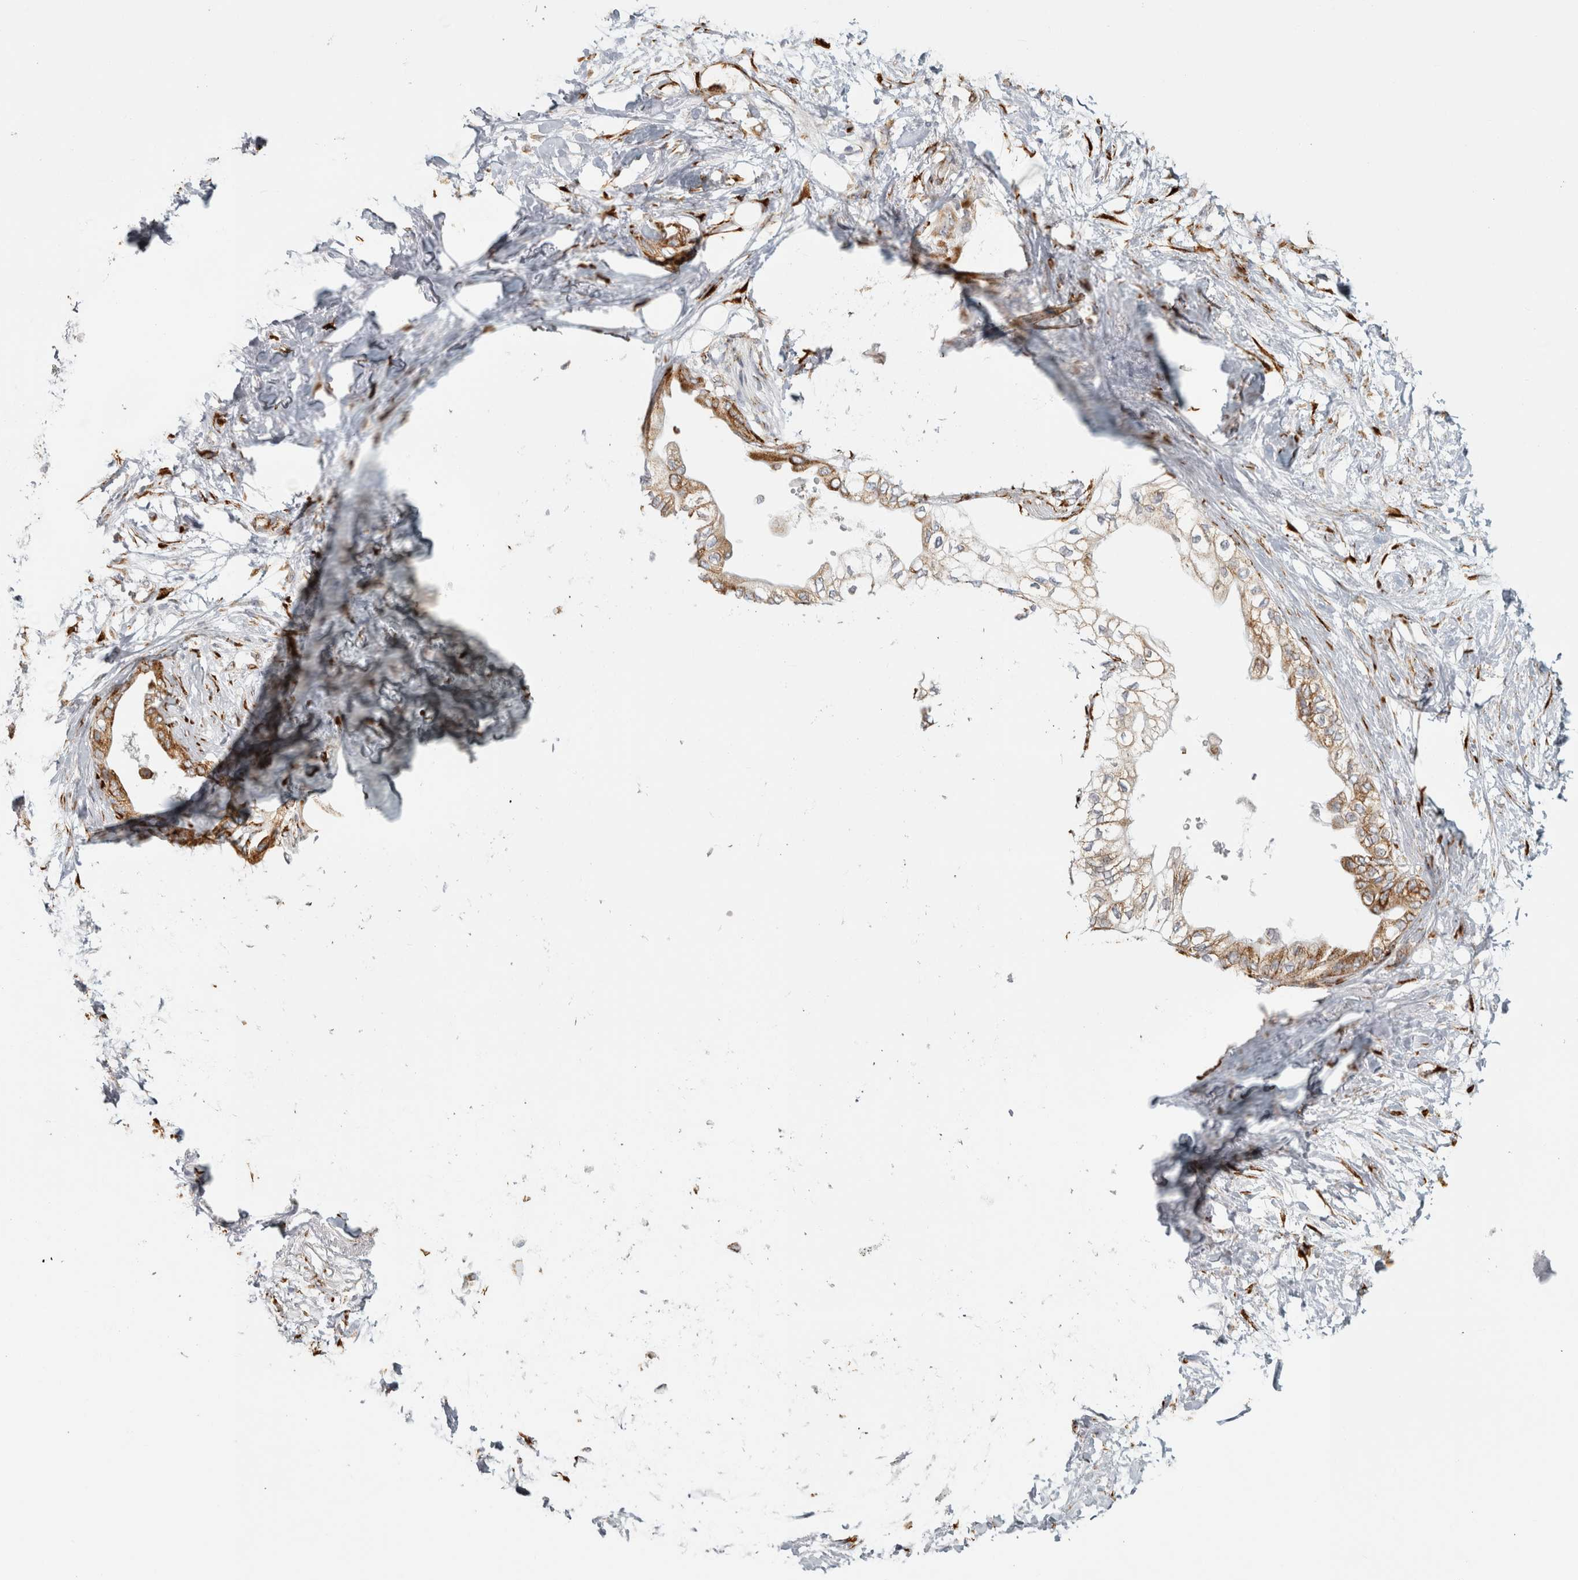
{"staining": {"intensity": "moderate", "quantity": "25%-75%", "location": "cytoplasmic/membranous"}, "tissue": "pancreatic cancer", "cell_type": "Tumor cells", "image_type": "cancer", "snomed": [{"axis": "morphology", "description": "Normal tissue, NOS"}, {"axis": "morphology", "description": "Adenocarcinoma, NOS"}, {"axis": "topography", "description": "Pancreas"}, {"axis": "topography", "description": "Duodenum"}], "caption": "Immunohistochemistry (DAB (3,3'-diaminobenzidine)) staining of pancreatic adenocarcinoma exhibits moderate cytoplasmic/membranous protein staining in about 25%-75% of tumor cells.", "gene": "OSTN", "patient": {"sex": "female", "age": 60}}